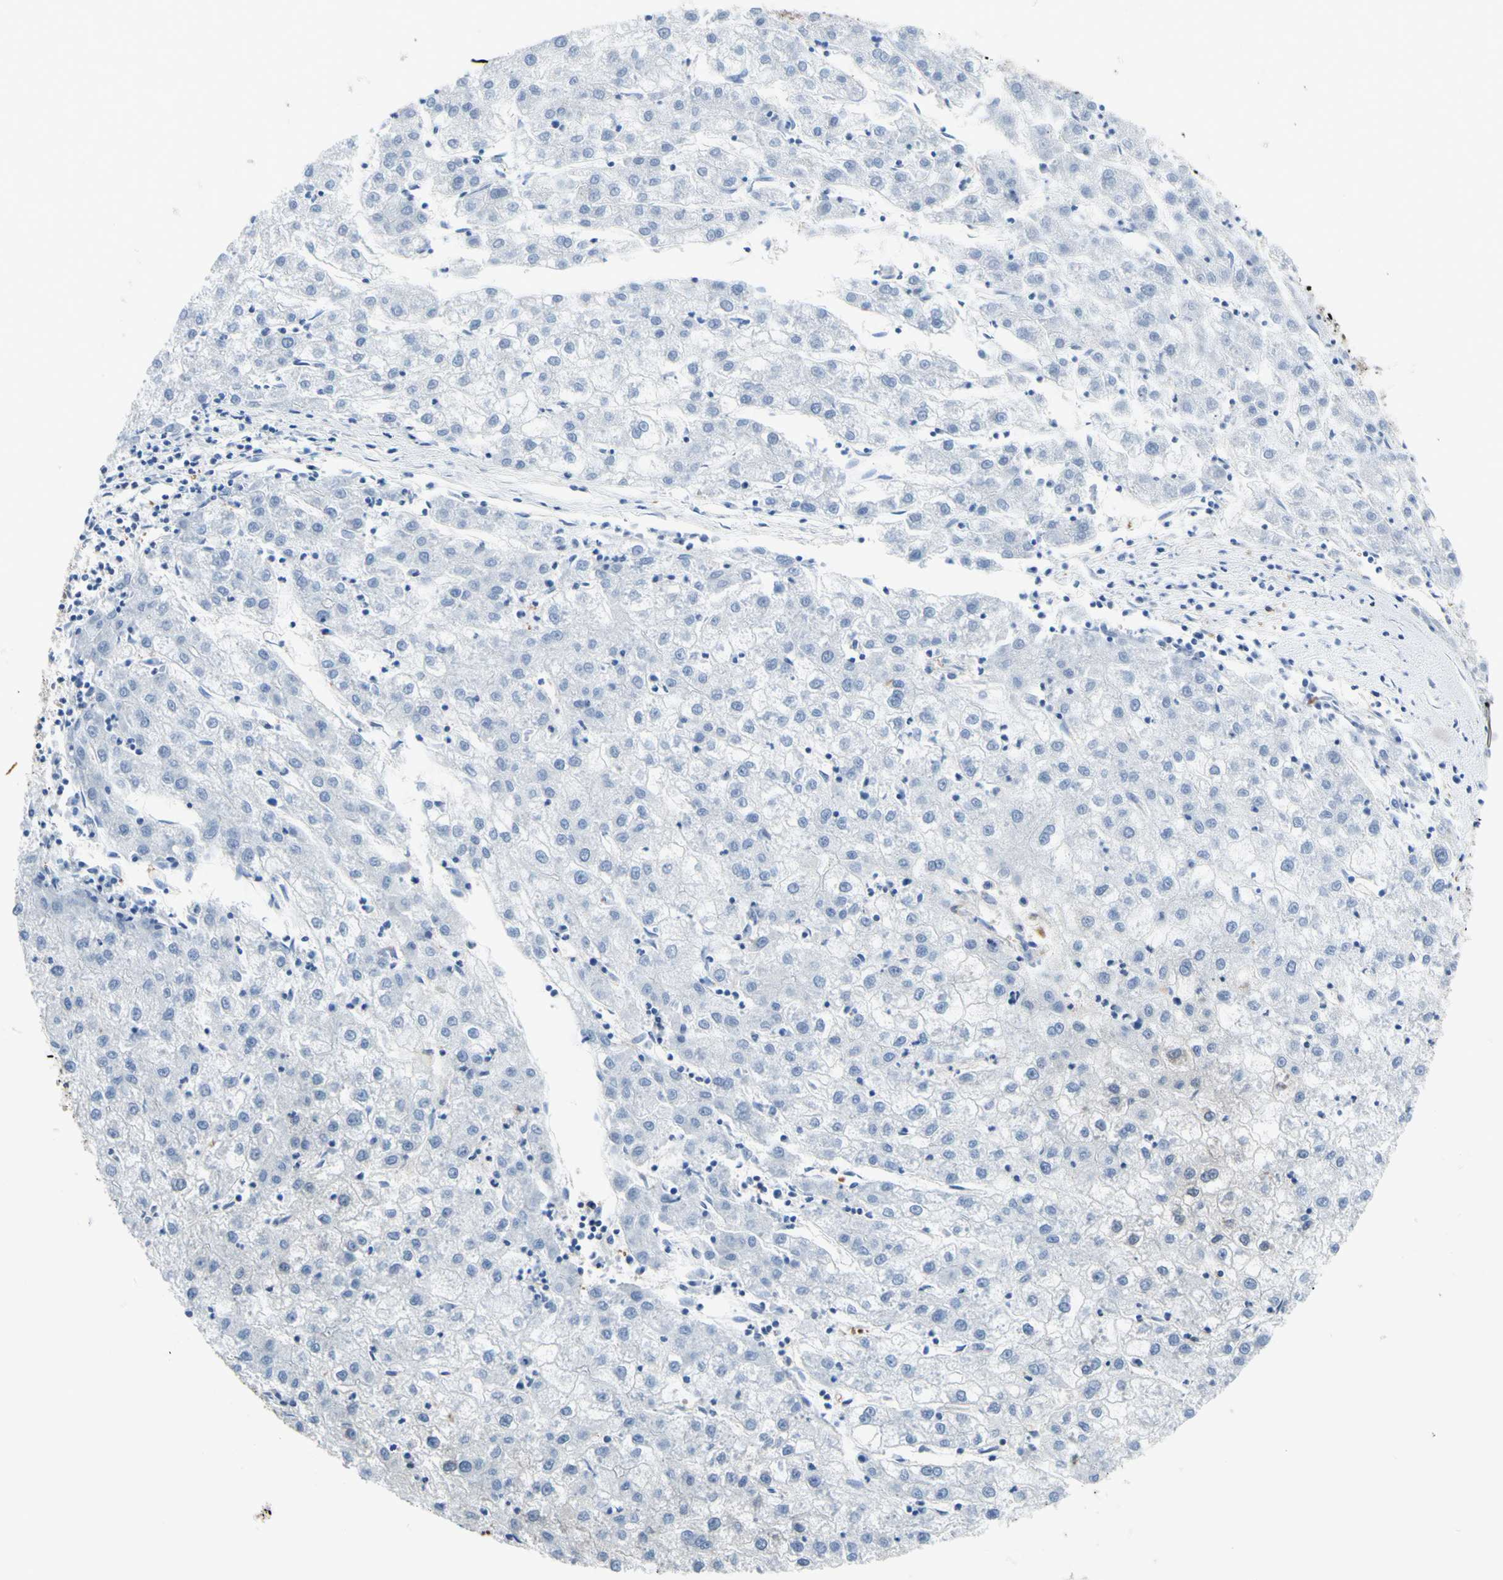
{"staining": {"intensity": "negative", "quantity": "none", "location": "none"}, "tissue": "liver cancer", "cell_type": "Tumor cells", "image_type": "cancer", "snomed": [{"axis": "morphology", "description": "Carcinoma, Hepatocellular, NOS"}, {"axis": "topography", "description": "Liver"}], "caption": "Liver cancer (hepatocellular carcinoma) was stained to show a protein in brown. There is no significant expression in tumor cells. Brightfield microscopy of immunohistochemistry stained with DAB (3,3'-diaminobenzidine) (brown) and hematoxylin (blue), captured at high magnification.", "gene": "UPK3B", "patient": {"sex": "male", "age": 72}}